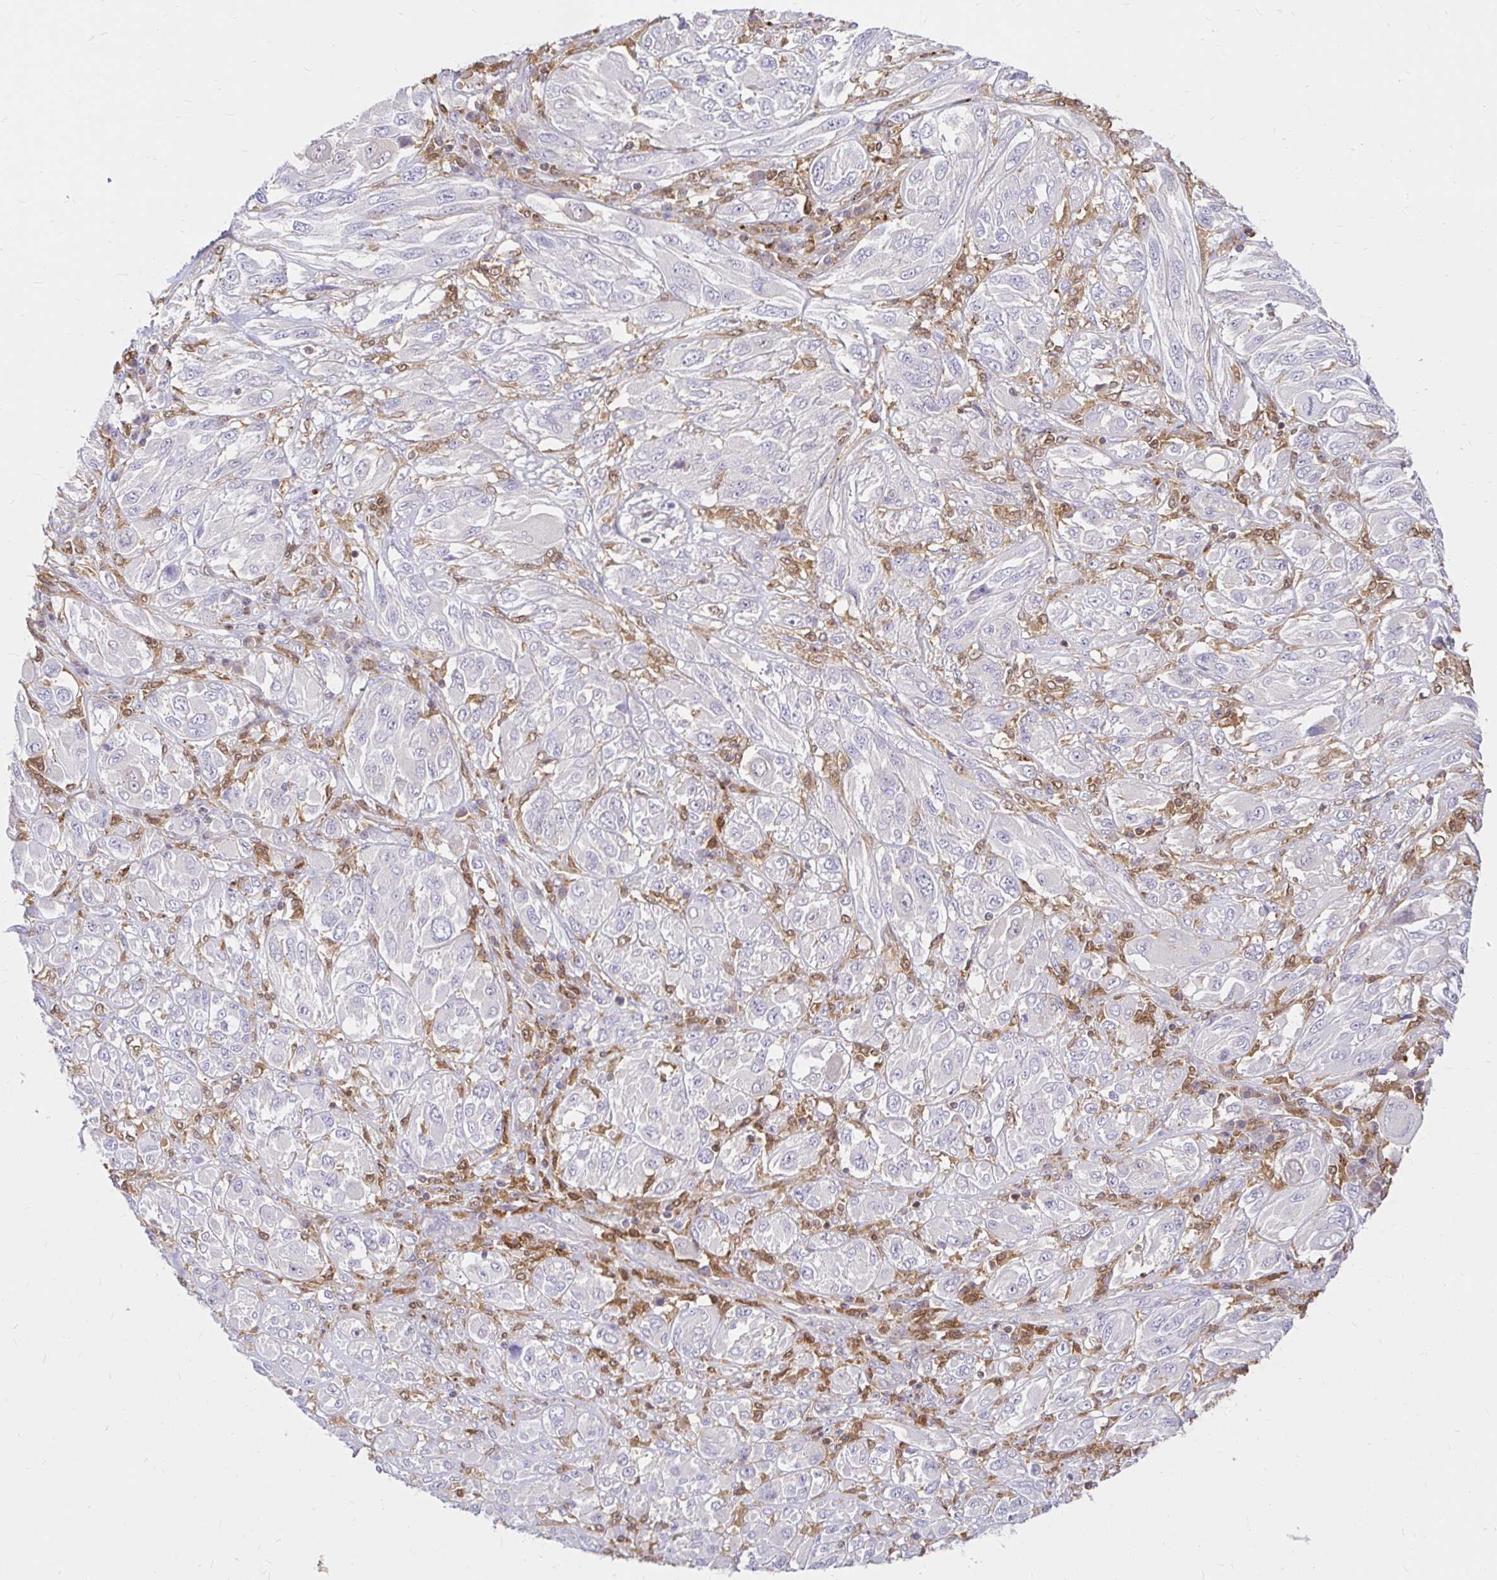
{"staining": {"intensity": "negative", "quantity": "none", "location": "none"}, "tissue": "melanoma", "cell_type": "Tumor cells", "image_type": "cancer", "snomed": [{"axis": "morphology", "description": "Malignant melanoma, NOS"}, {"axis": "topography", "description": "Skin"}], "caption": "High power microscopy image of an immunohistochemistry photomicrograph of melanoma, revealing no significant expression in tumor cells. The staining was performed using DAB (3,3'-diaminobenzidine) to visualize the protein expression in brown, while the nuclei were stained in blue with hematoxylin (Magnification: 20x).", "gene": "PYCARD", "patient": {"sex": "female", "age": 91}}